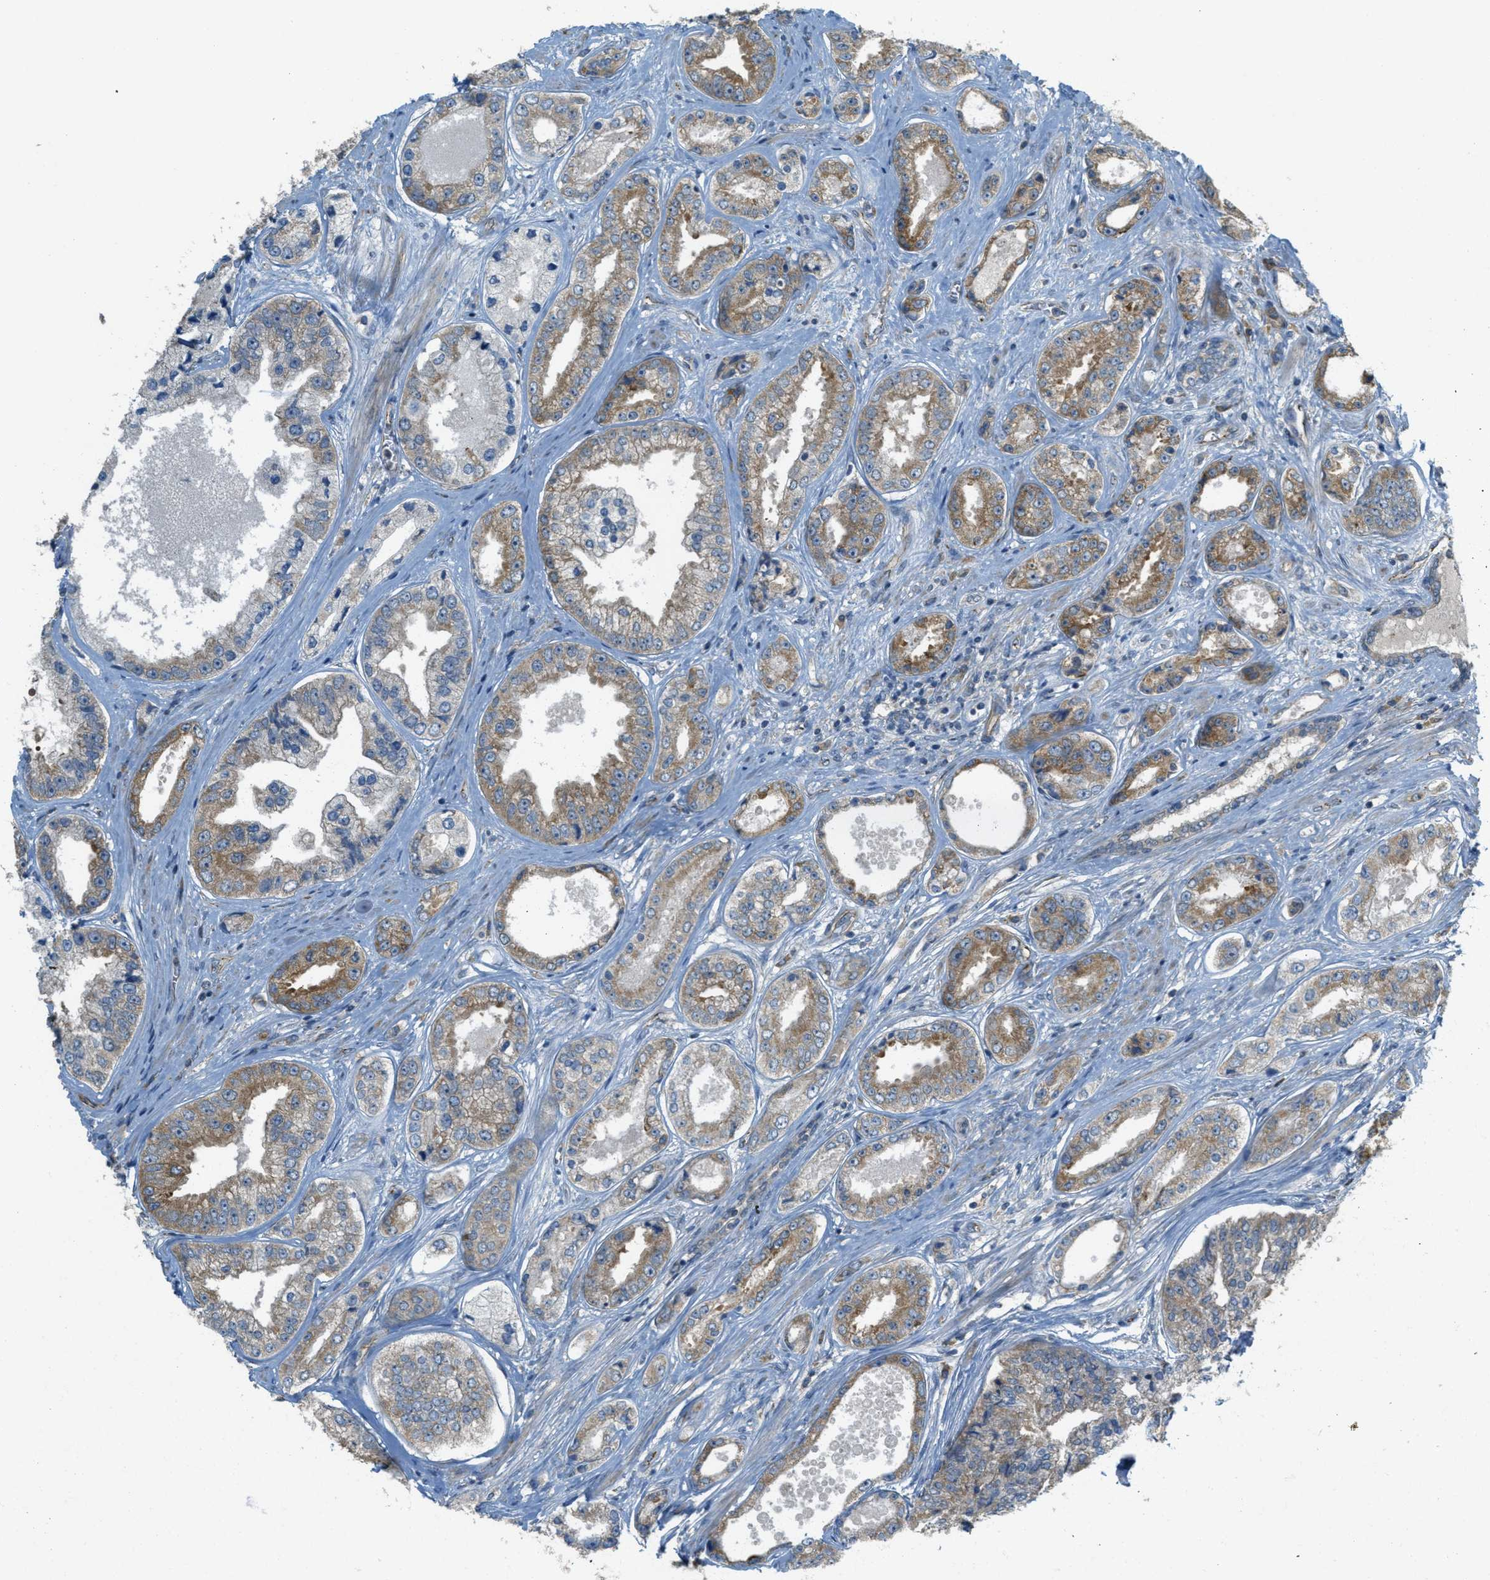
{"staining": {"intensity": "moderate", "quantity": "25%-75%", "location": "cytoplasmic/membranous"}, "tissue": "prostate cancer", "cell_type": "Tumor cells", "image_type": "cancer", "snomed": [{"axis": "morphology", "description": "Adenocarcinoma, High grade"}, {"axis": "topography", "description": "Prostate"}], "caption": "High-grade adenocarcinoma (prostate) stained with DAB (3,3'-diaminobenzidine) immunohistochemistry displays medium levels of moderate cytoplasmic/membranous positivity in approximately 25%-75% of tumor cells. The staining was performed using DAB, with brown indicating positive protein expression. Nuclei are stained blue with hematoxylin.", "gene": "JCAD", "patient": {"sex": "male", "age": 61}}